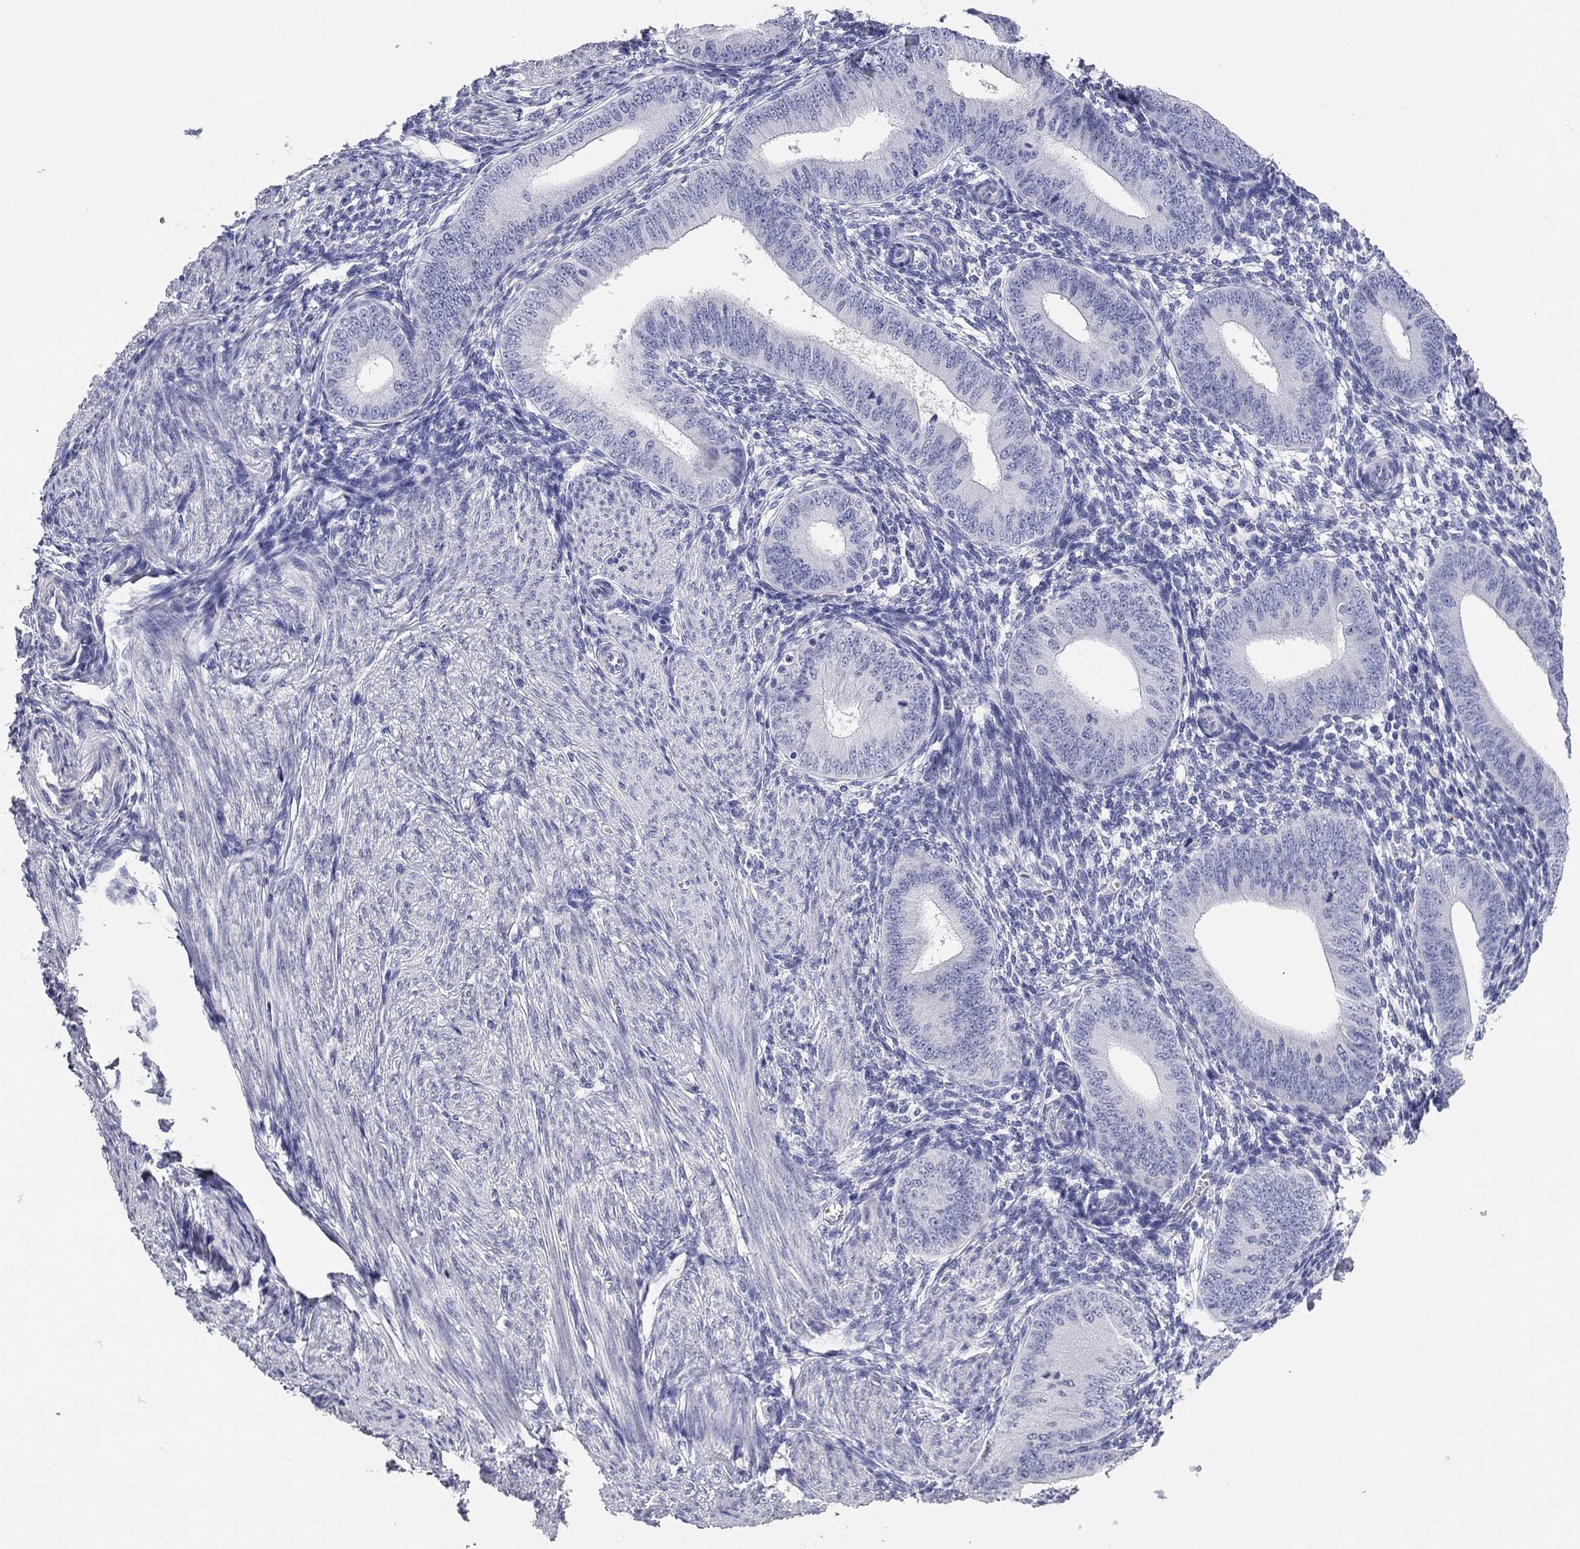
{"staining": {"intensity": "negative", "quantity": "none", "location": "none"}, "tissue": "endometrium", "cell_type": "Cells in endometrial stroma", "image_type": "normal", "snomed": [{"axis": "morphology", "description": "Normal tissue, NOS"}, {"axis": "topography", "description": "Endometrium"}], "caption": "A high-resolution photomicrograph shows immunohistochemistry staining of benign endometrium, which displays no significant staining in cells in endometrial stroma. (DAB IHC visualized using brightfield microscopy, high magnification).", "gene": "ENSG00000269035", "patient": {"sex": "female", "age": 39}}